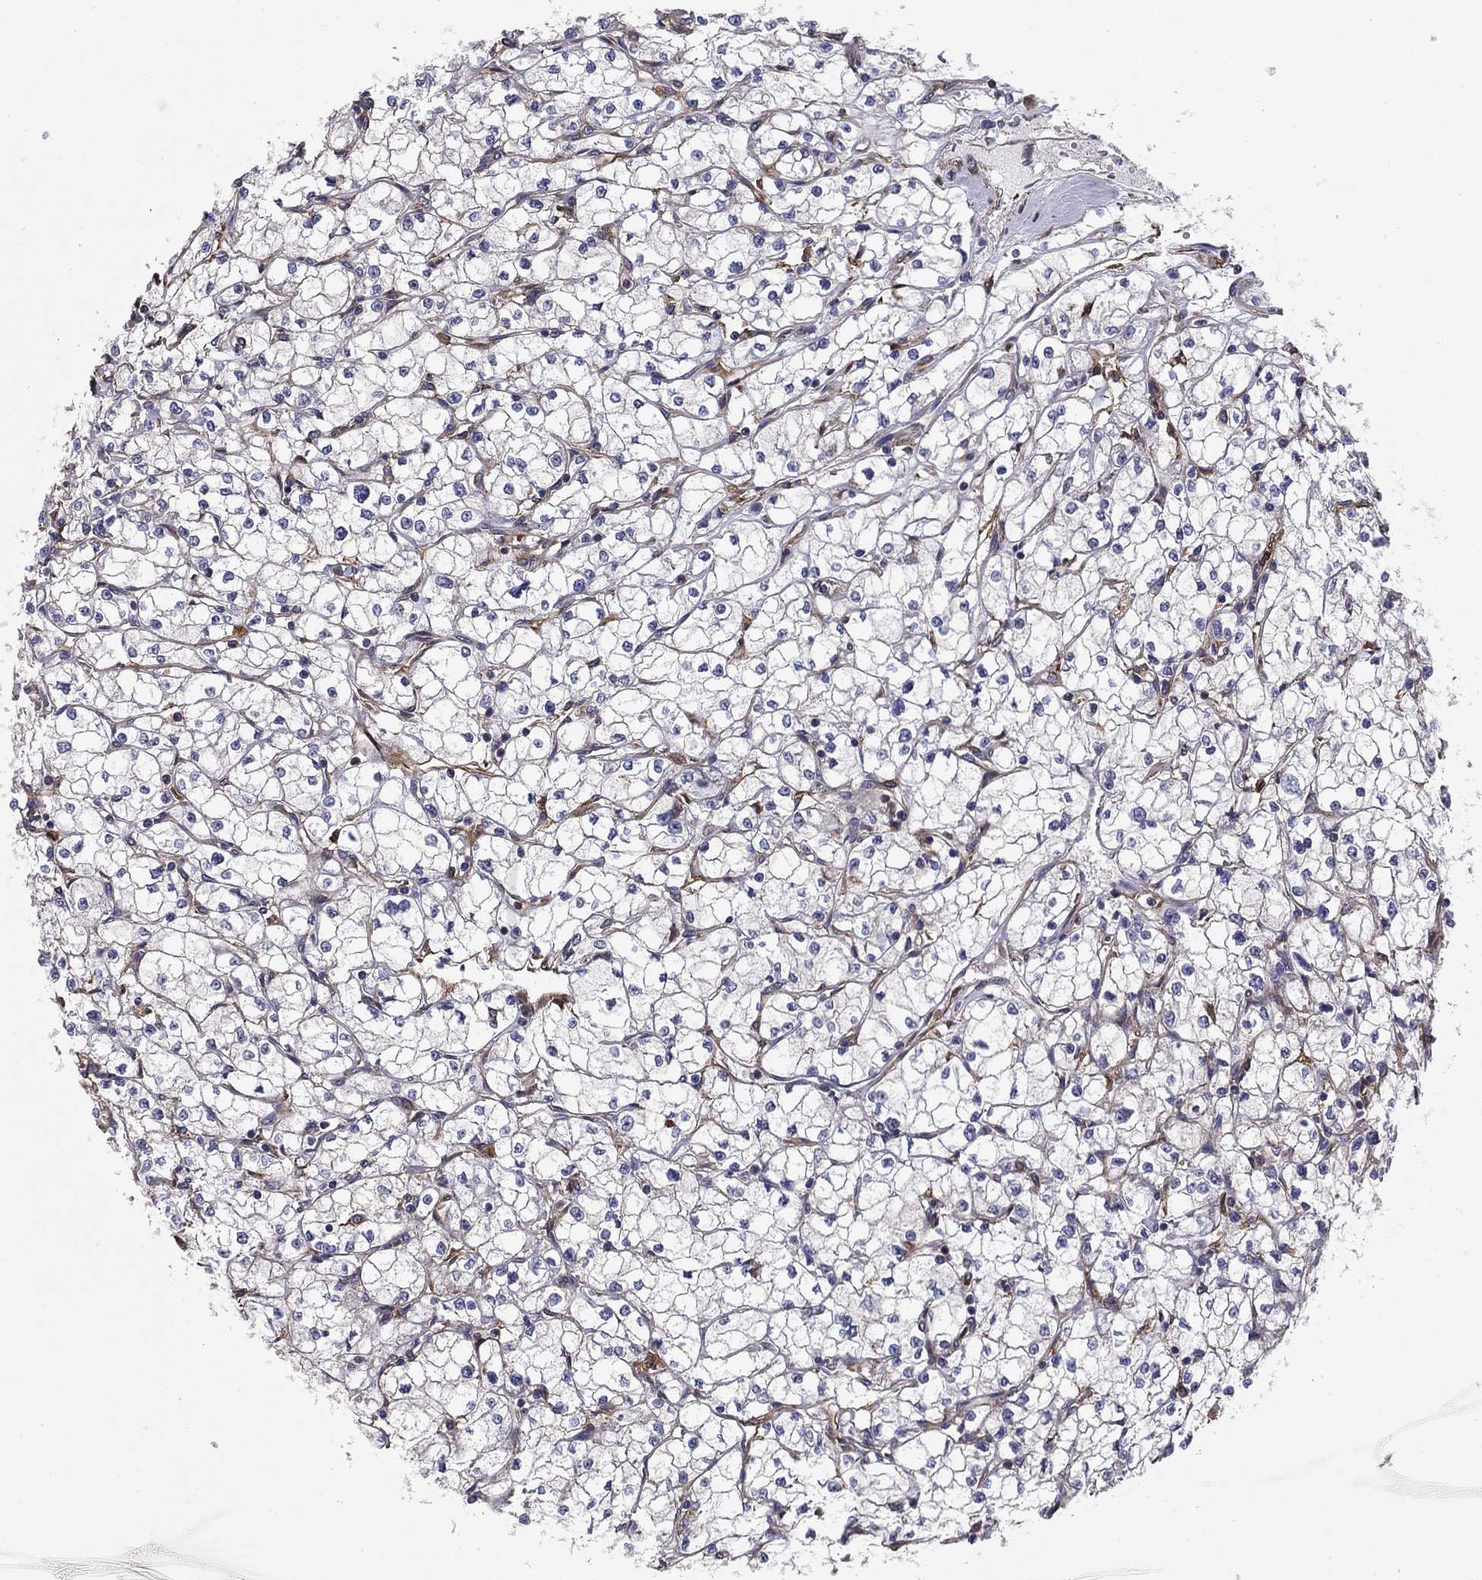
{"staining": {"intensity": "negative", "quantity": "none", "location": "none"}, "tissue": "renal cancer", "cell_type": "Tumor cells", "image_type": "cancer", "snomed": [{"axis": "morphology", "description": "Adenocarcinoma, NOS"}, {"axis": "topography", "description": "Kidney"}], "caption": "Renal adenocarcinoma was stained to show a protein in brown. There is no significant positivity in tumor cells.", "gene": "EHBP1L1", "patient": {"sex": "male", "age": 67}}